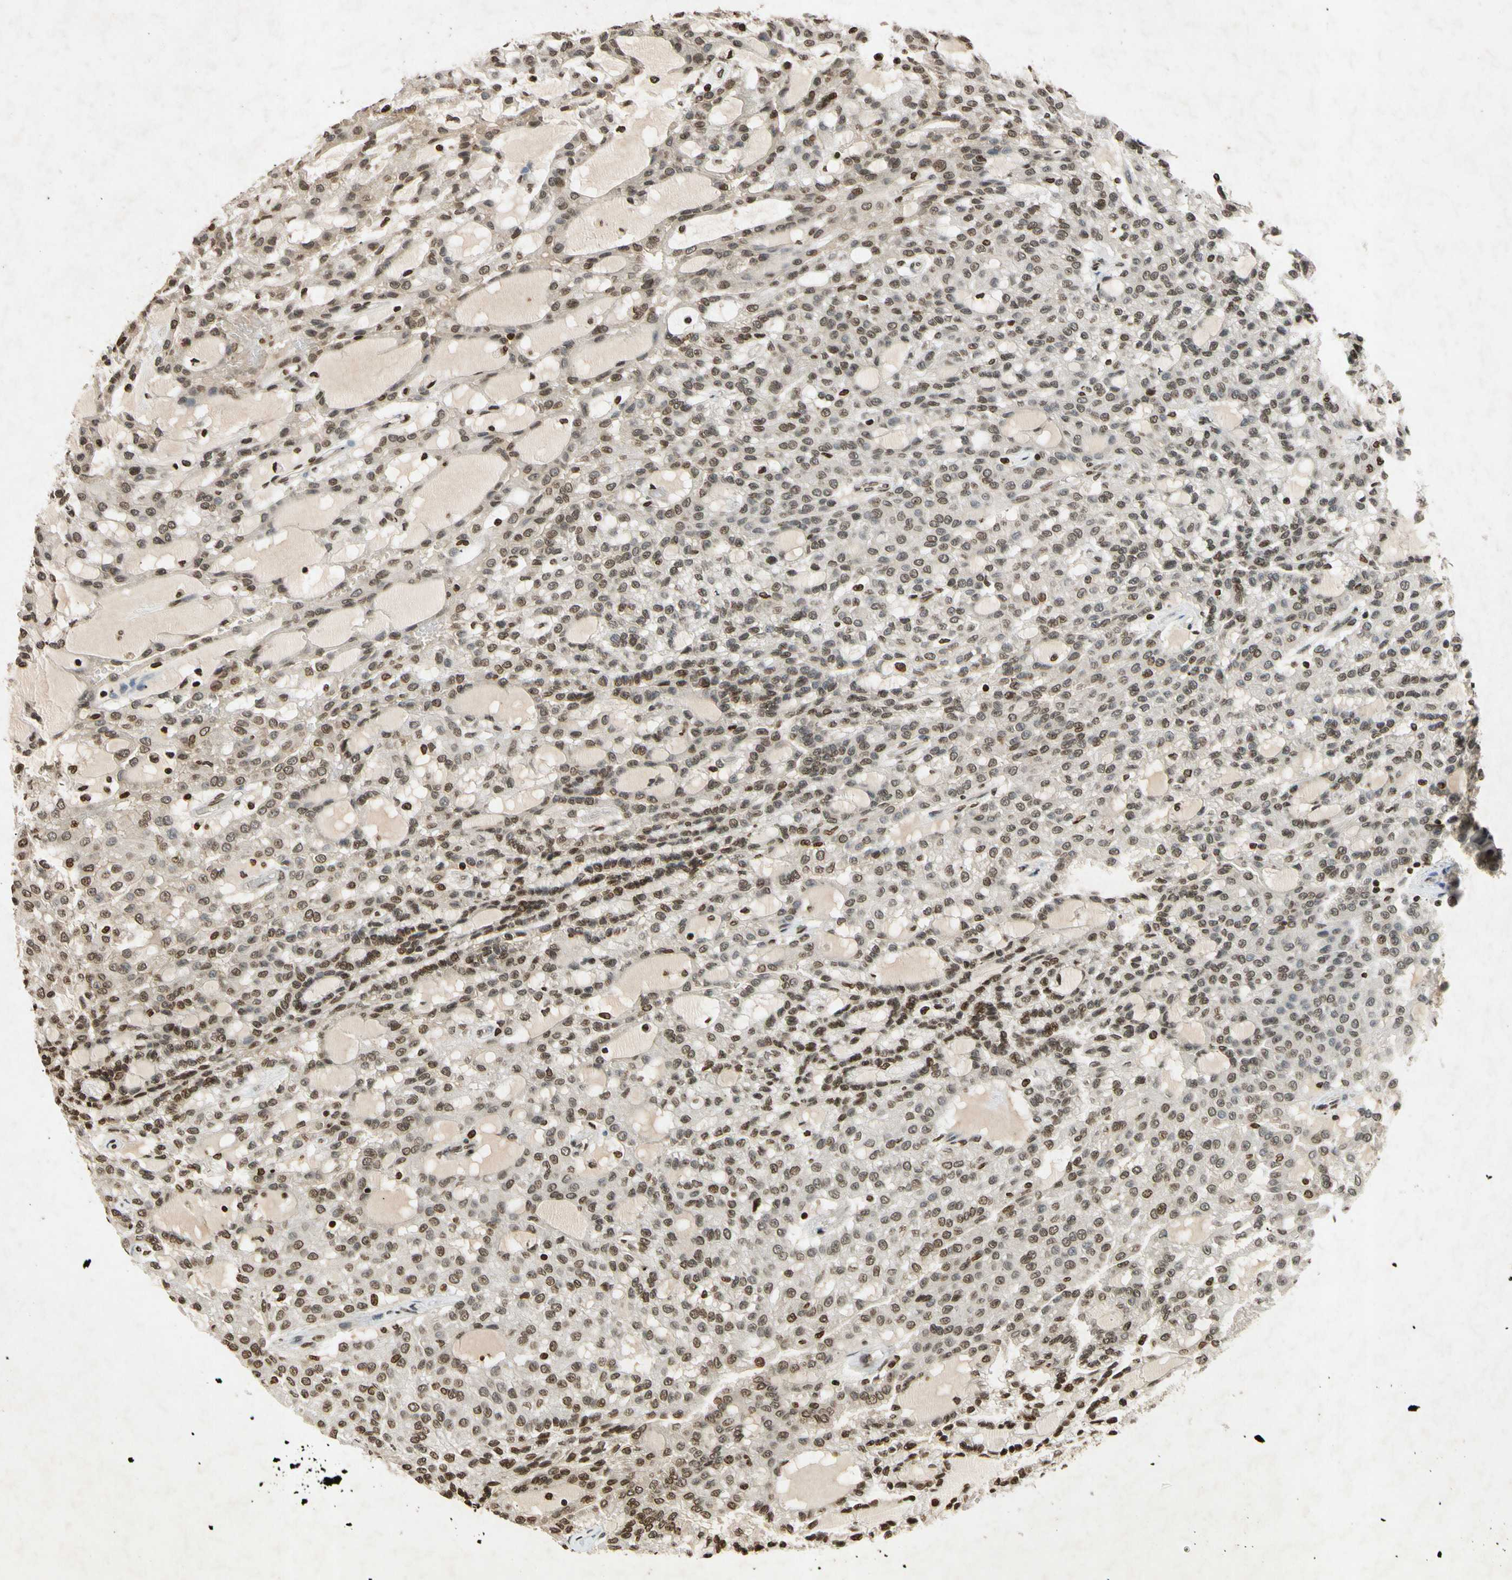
{"staining": {"intensity": "weak", "quantity": ">75%", "location": "nuclear"}, "tissue": "renal cancer", "cell_type": "Tumor cells", "image_type": "cancer", "snomed": [{"axis": "morphology", "description": "Adenocarcinoma, NOS"}, {"axis": "topography", "description": "Kidney"}], "caption": "Immunohistochemistry of renal adenocarcinoma exhibits low levels of weak nuclear positivity in about >75% of tumor cells. (brown staining indicates protein expression, while blue staining denotes nuclei).", "gene": "HOXB3", "patient": {"sex": "male", "age": 63}}